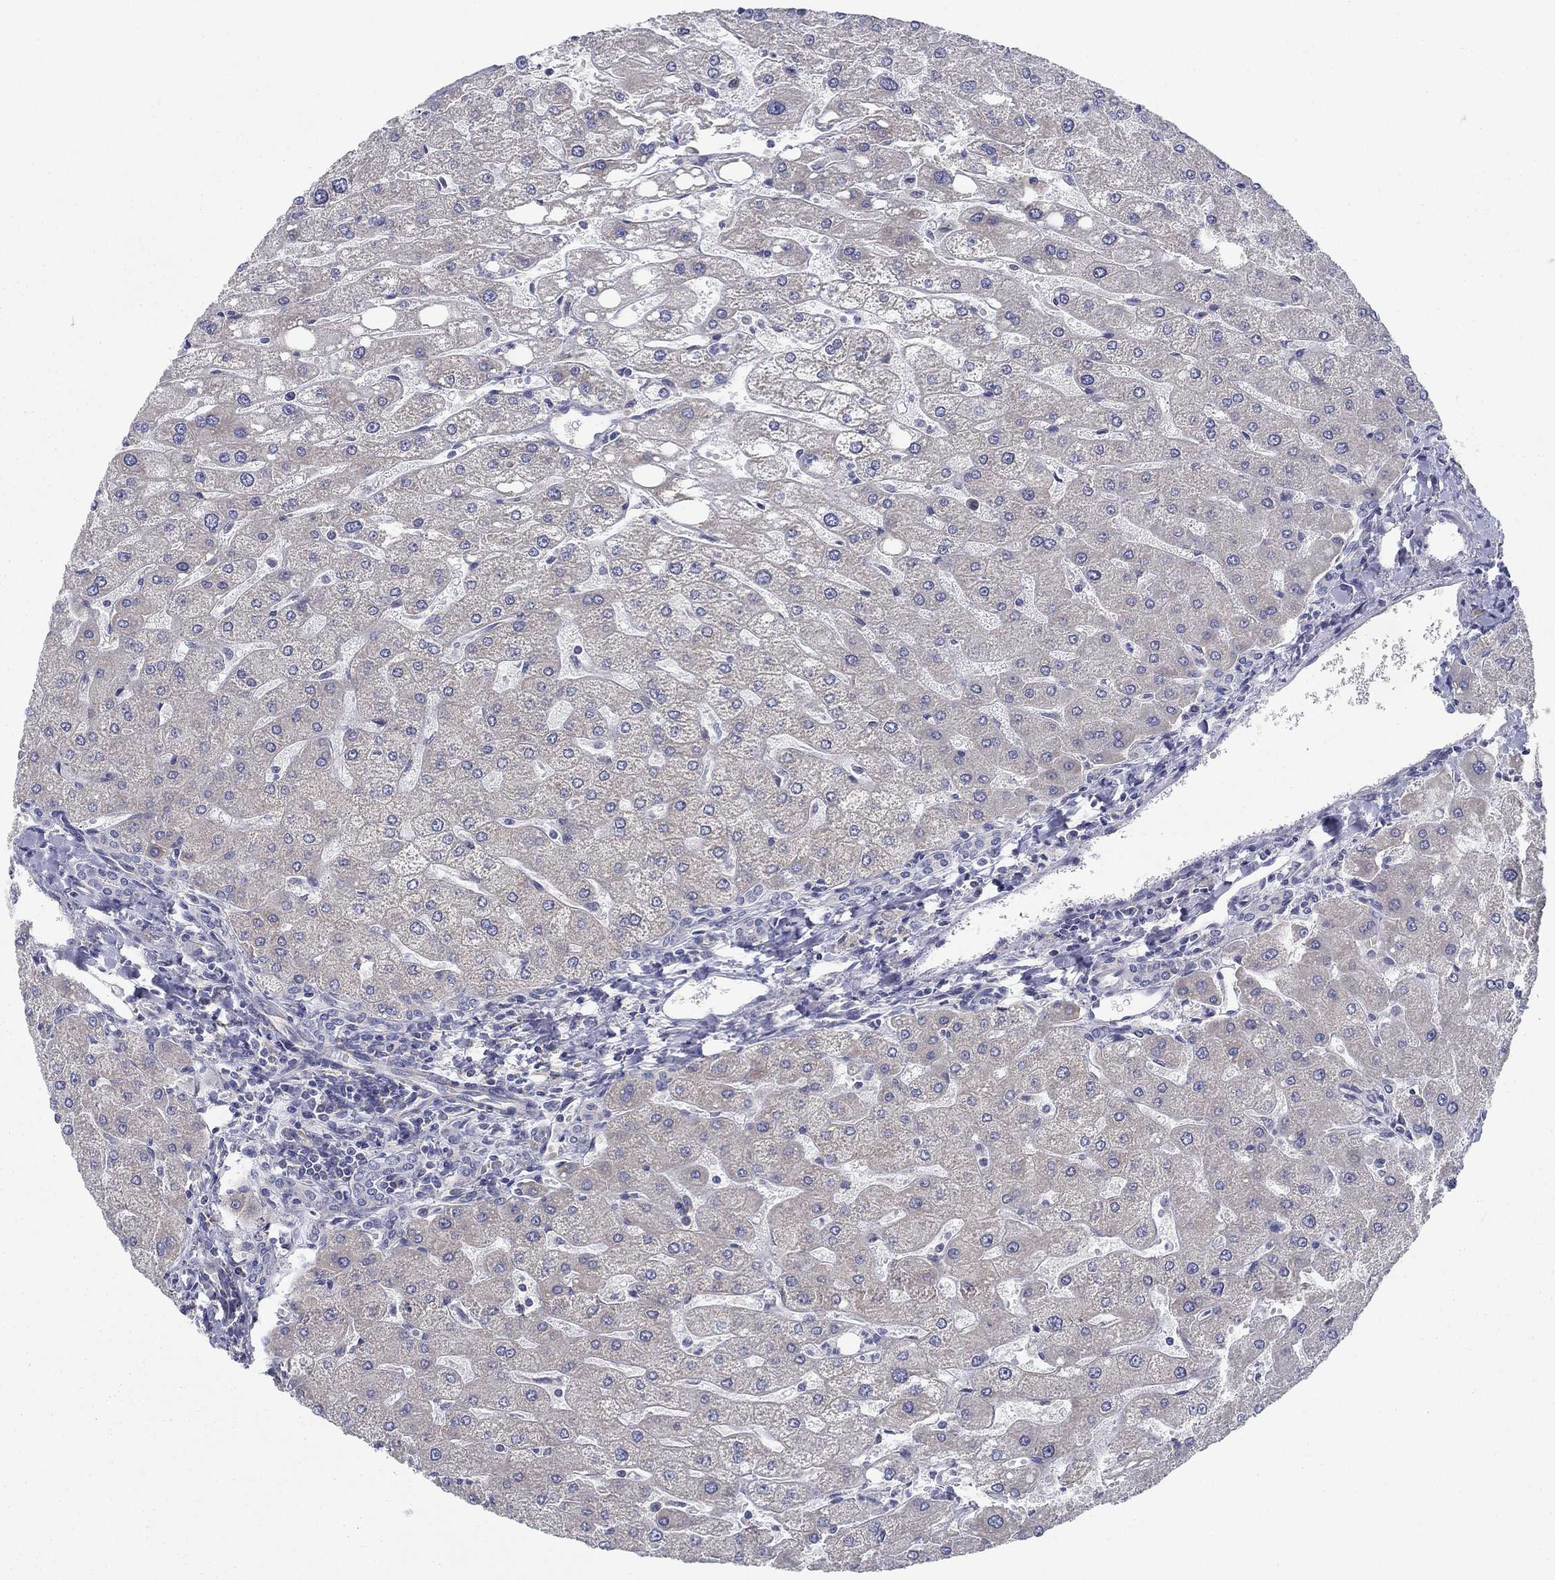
{"staining": {"intensity": "negative", "quantity": "none", "location": "none"}, "tissue": "liver", "cell_type": "Cholangiocytes", "image_type": "normal", "snomed": [{"axis": "morphology", "description": "Normal tissue, NOS"}, {"axis": "topography", "description": "Liver"}], "caption": "This is an immunohistochemistry photomicrograph of unremarkable liver. There is no expression in cholangiocytes.", "gene": "FXR1", "patient": {"sex": "male", "age": 67}}